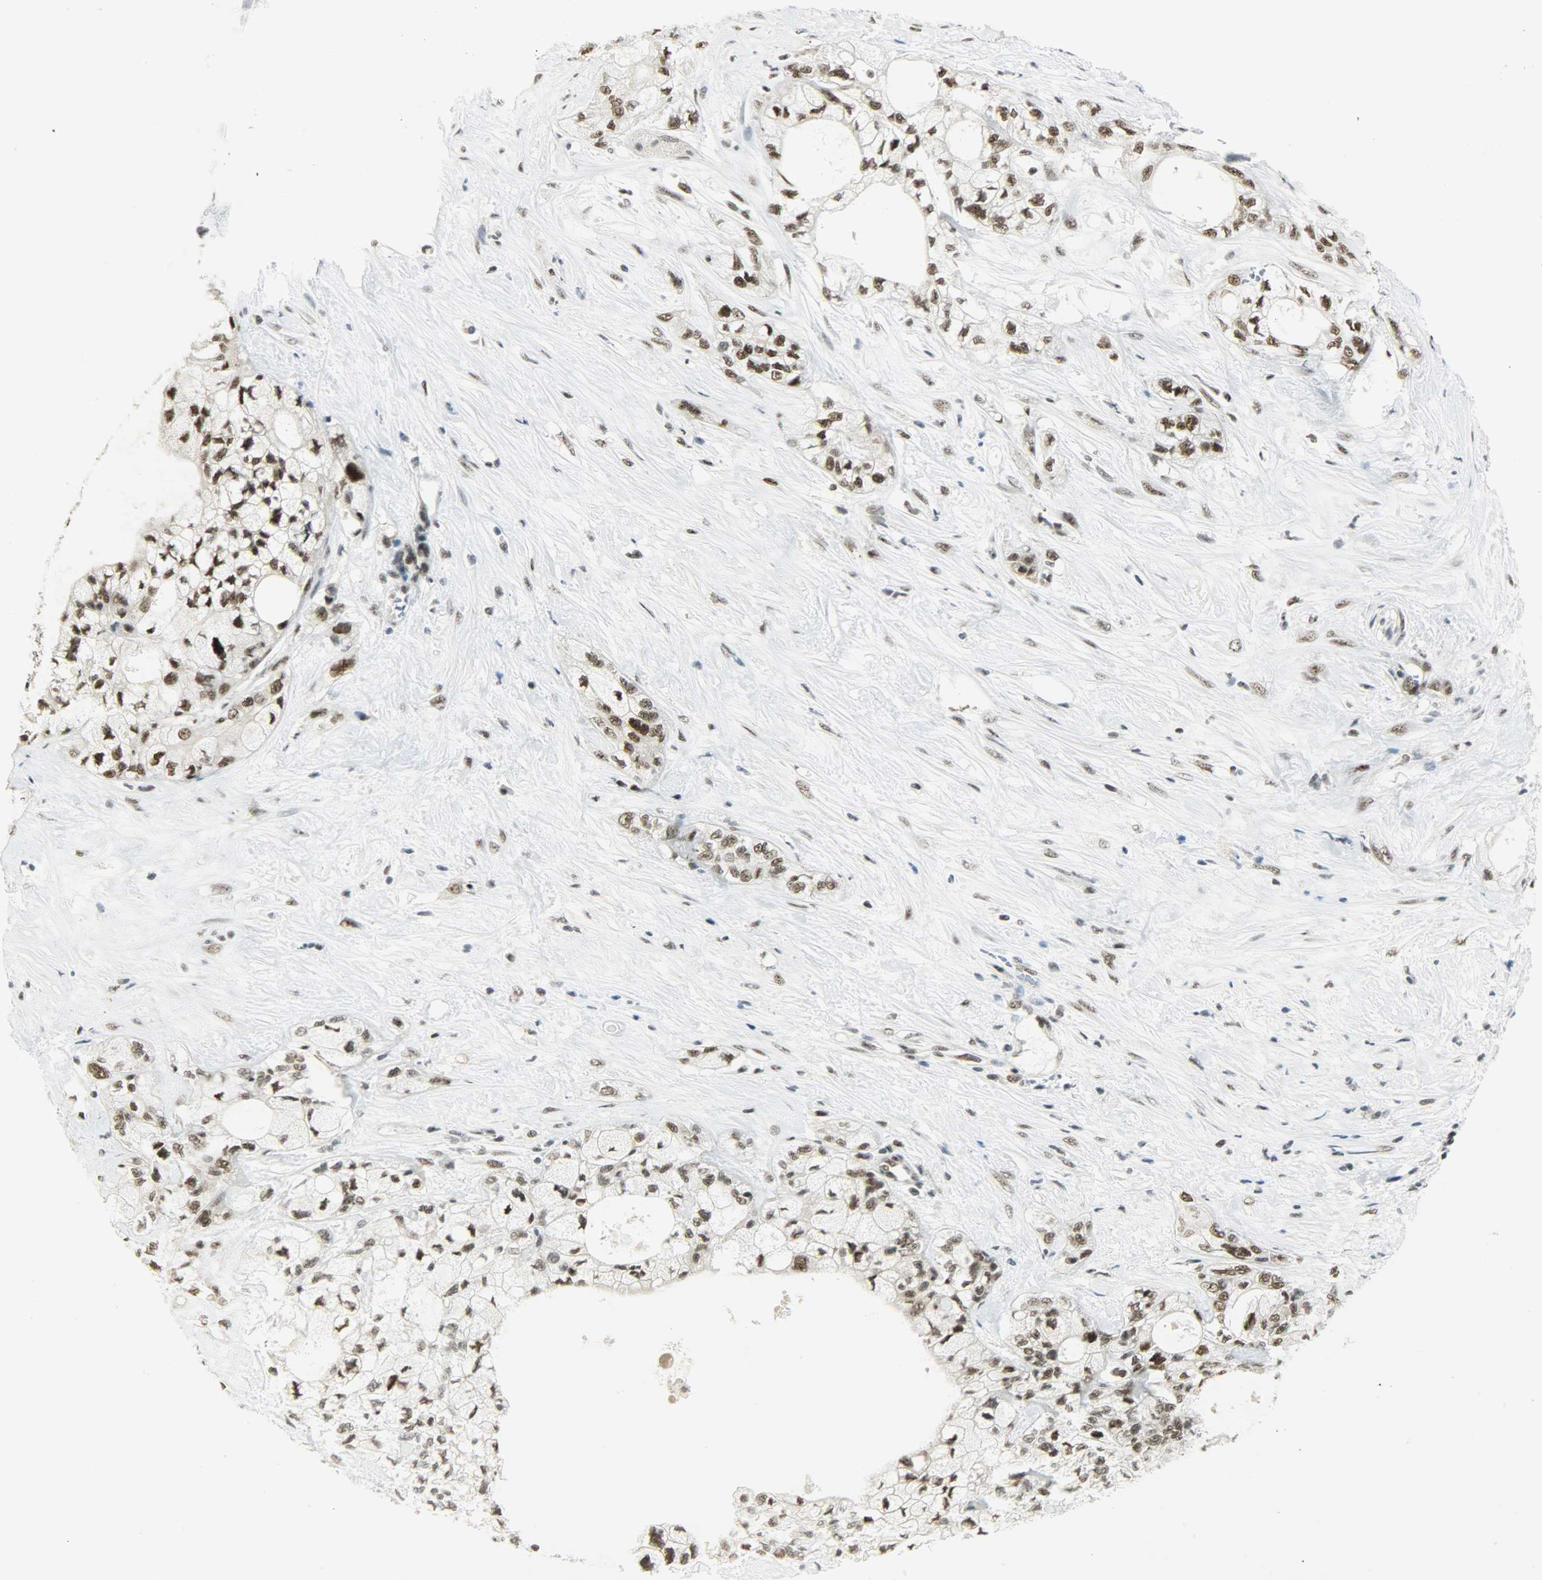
{"staining": {"intensity": "strong", "quantity": ">75%", "location": "nuclear"}, "tissue": "pancreatic cancer", "cell_type": "Tumor cells", "image_type": "cancer", "snomed": [{"axis": "morphology", "description": "Adenocarcinoma, NOS"}, {"axis": "topography", "description": "Pancreas"}], "caption": "Human adenocarcinoma (pancreatic) stained with a protein marker reveals strong staining in tumor cells.", "gene": "SUGP1", "patient": {"sex": "male", "age": 70}}